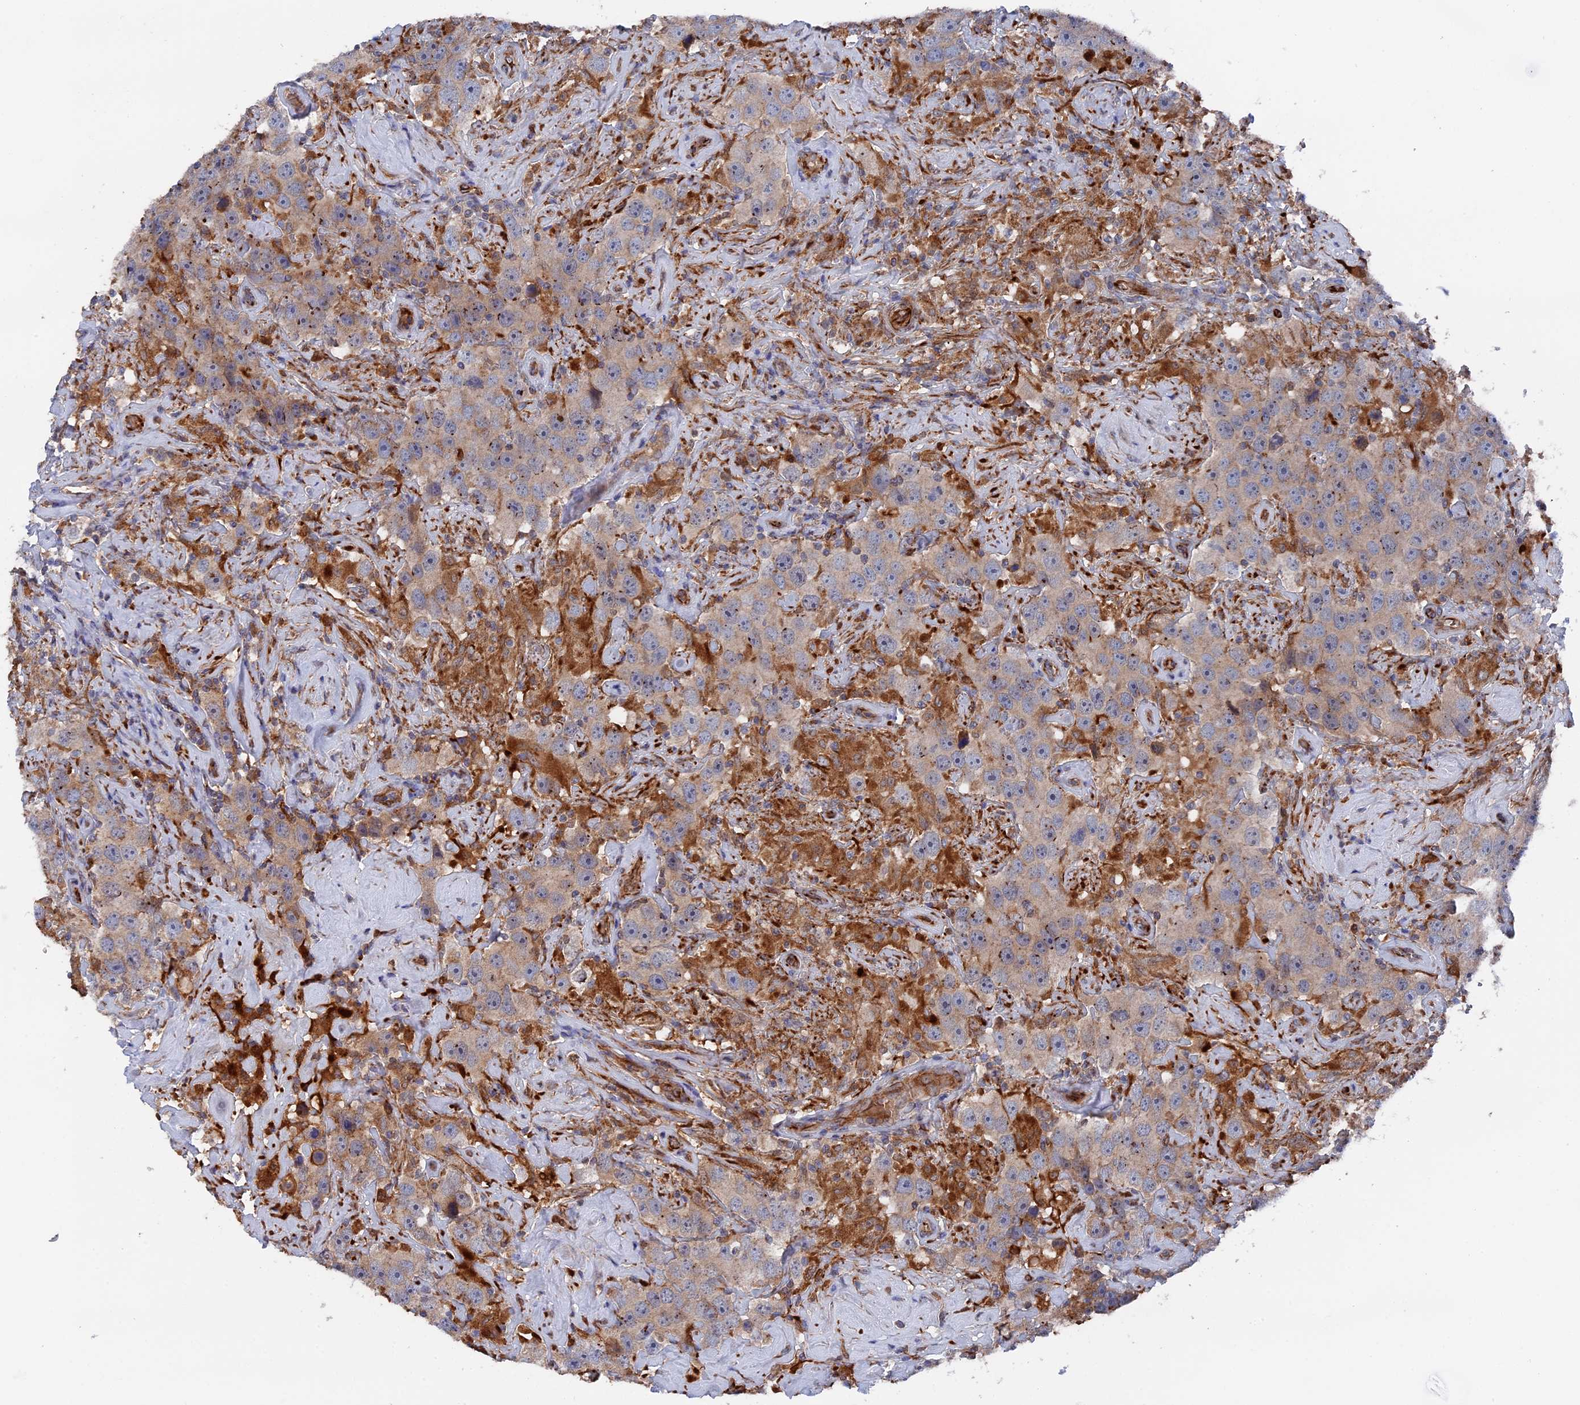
{"staining": {"intensity": "weak", "quantity": ">75%", "location": "cytoplasmic/membranous"}, "tissue": "testis cancer", "cell_type": "Tumor cells", "image_type": "cancer", "snomed": [{"axis": "morphology", "description": "Seminoma, NOS"}, {"axis": "topography", "description": "Testis"}], "caption": "An image of testis seminoma stained for a protein reveals weak cytoplasmic/membranous brown staining in tumor cells.", "gene": "SMG9", "patient": {"sex": "male", "age": 49}}